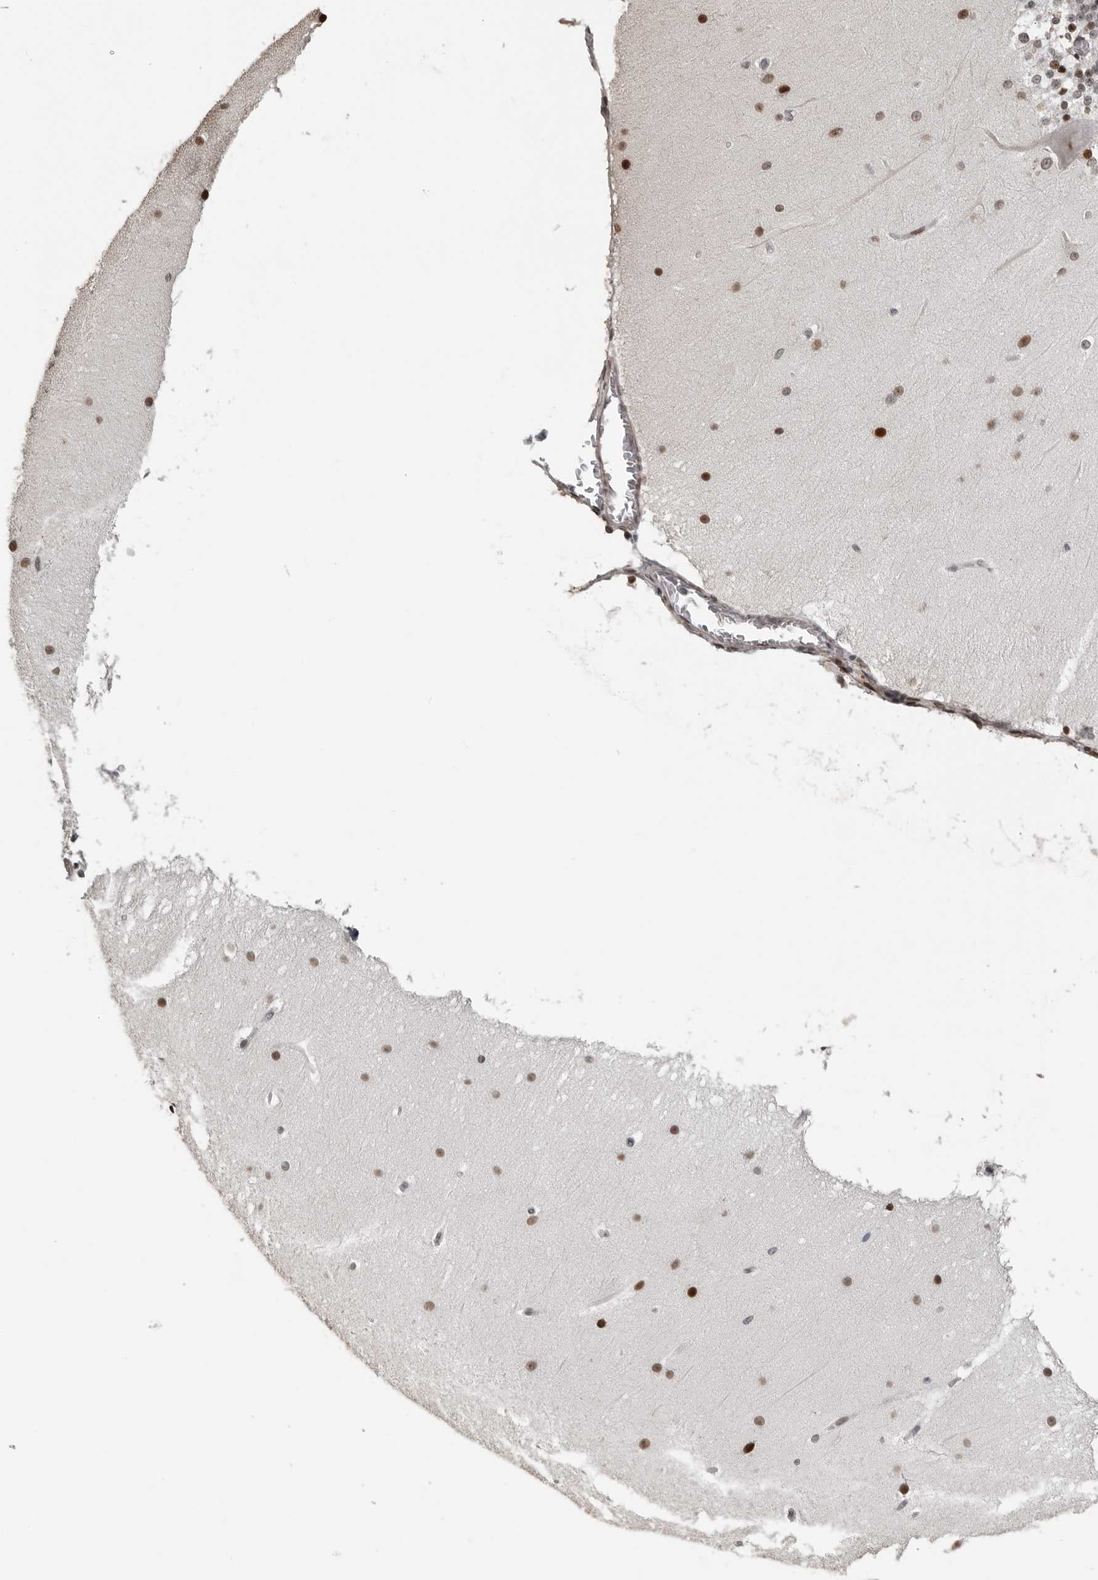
{"staining": {"intensity": "moderate", "quantity": "<25%", "location": "nuclear"}, "tissue": "cerebellum", "cell_type": "Cells in granular layer", "image_type": "normal", "snomed": [{"axis": "morphology", "description": "Normal tissue, NOS"}, {"axis": "topography", "description": "Cerebellum"}], "caption": "About <25% of cells in granular layer in benign human cerebellum exhibit moderate nuclear protein positivity as visualized by brown immunohistochemical staining.", "gene": "ORC1", "patient": {"sex": "female", "age": 19}}